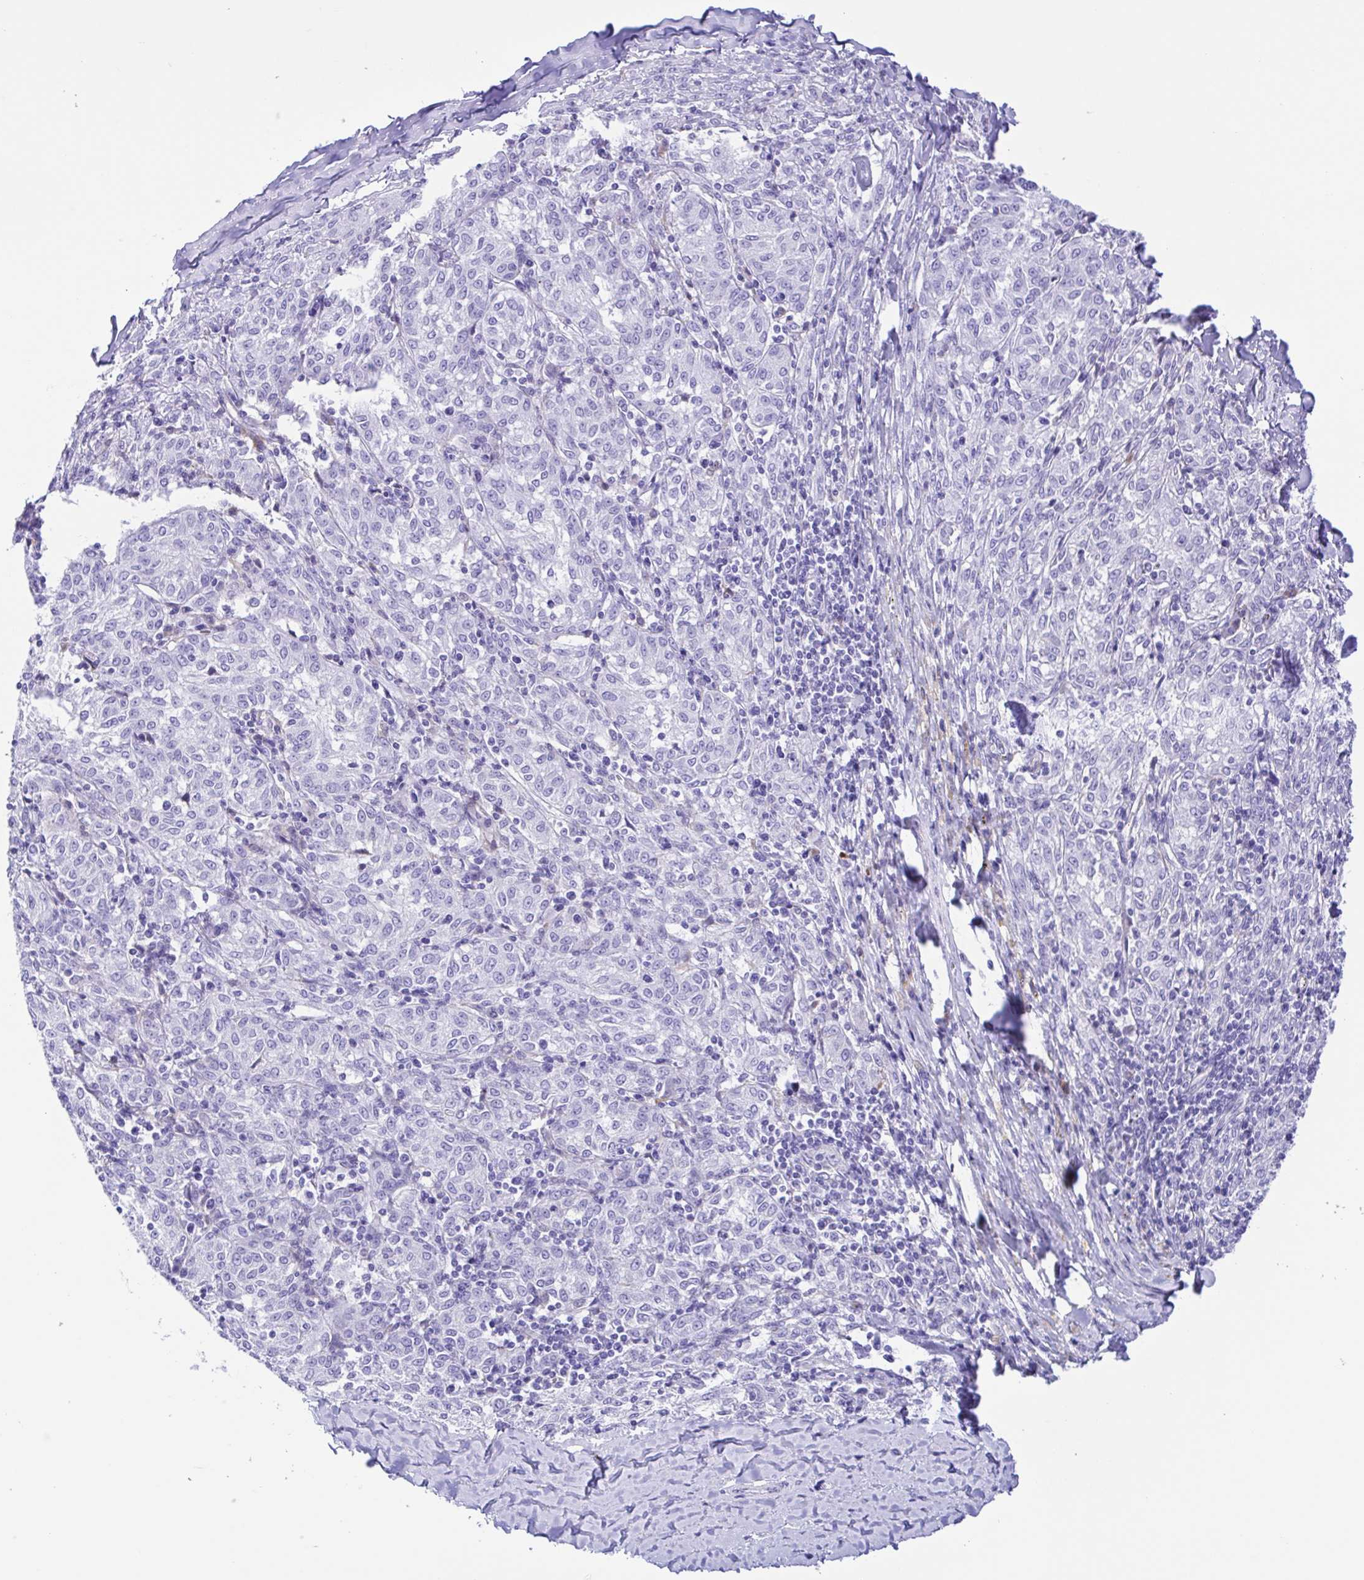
{"staining": {"intensity": "negative", "quantity": "none", "location": "none"}, "tissue": "melanoma", "cell_type": "Tumor cells", "image_type": "cancer", "snomed": [{"axis": "morphology", "description": "Malignant melanoma, NOS"}, {"axis": "topography", "description": "Skin"}], "caption": "Immunohistochemistry (IHC) image of neoplastic tissue: malignant melanoma stained with DAB (3,3'-diaminobenzidine) shows no significant protein staining in tumor cells.", "gene": "GPR17", "patient": {"sex": "female", "age": 72}}